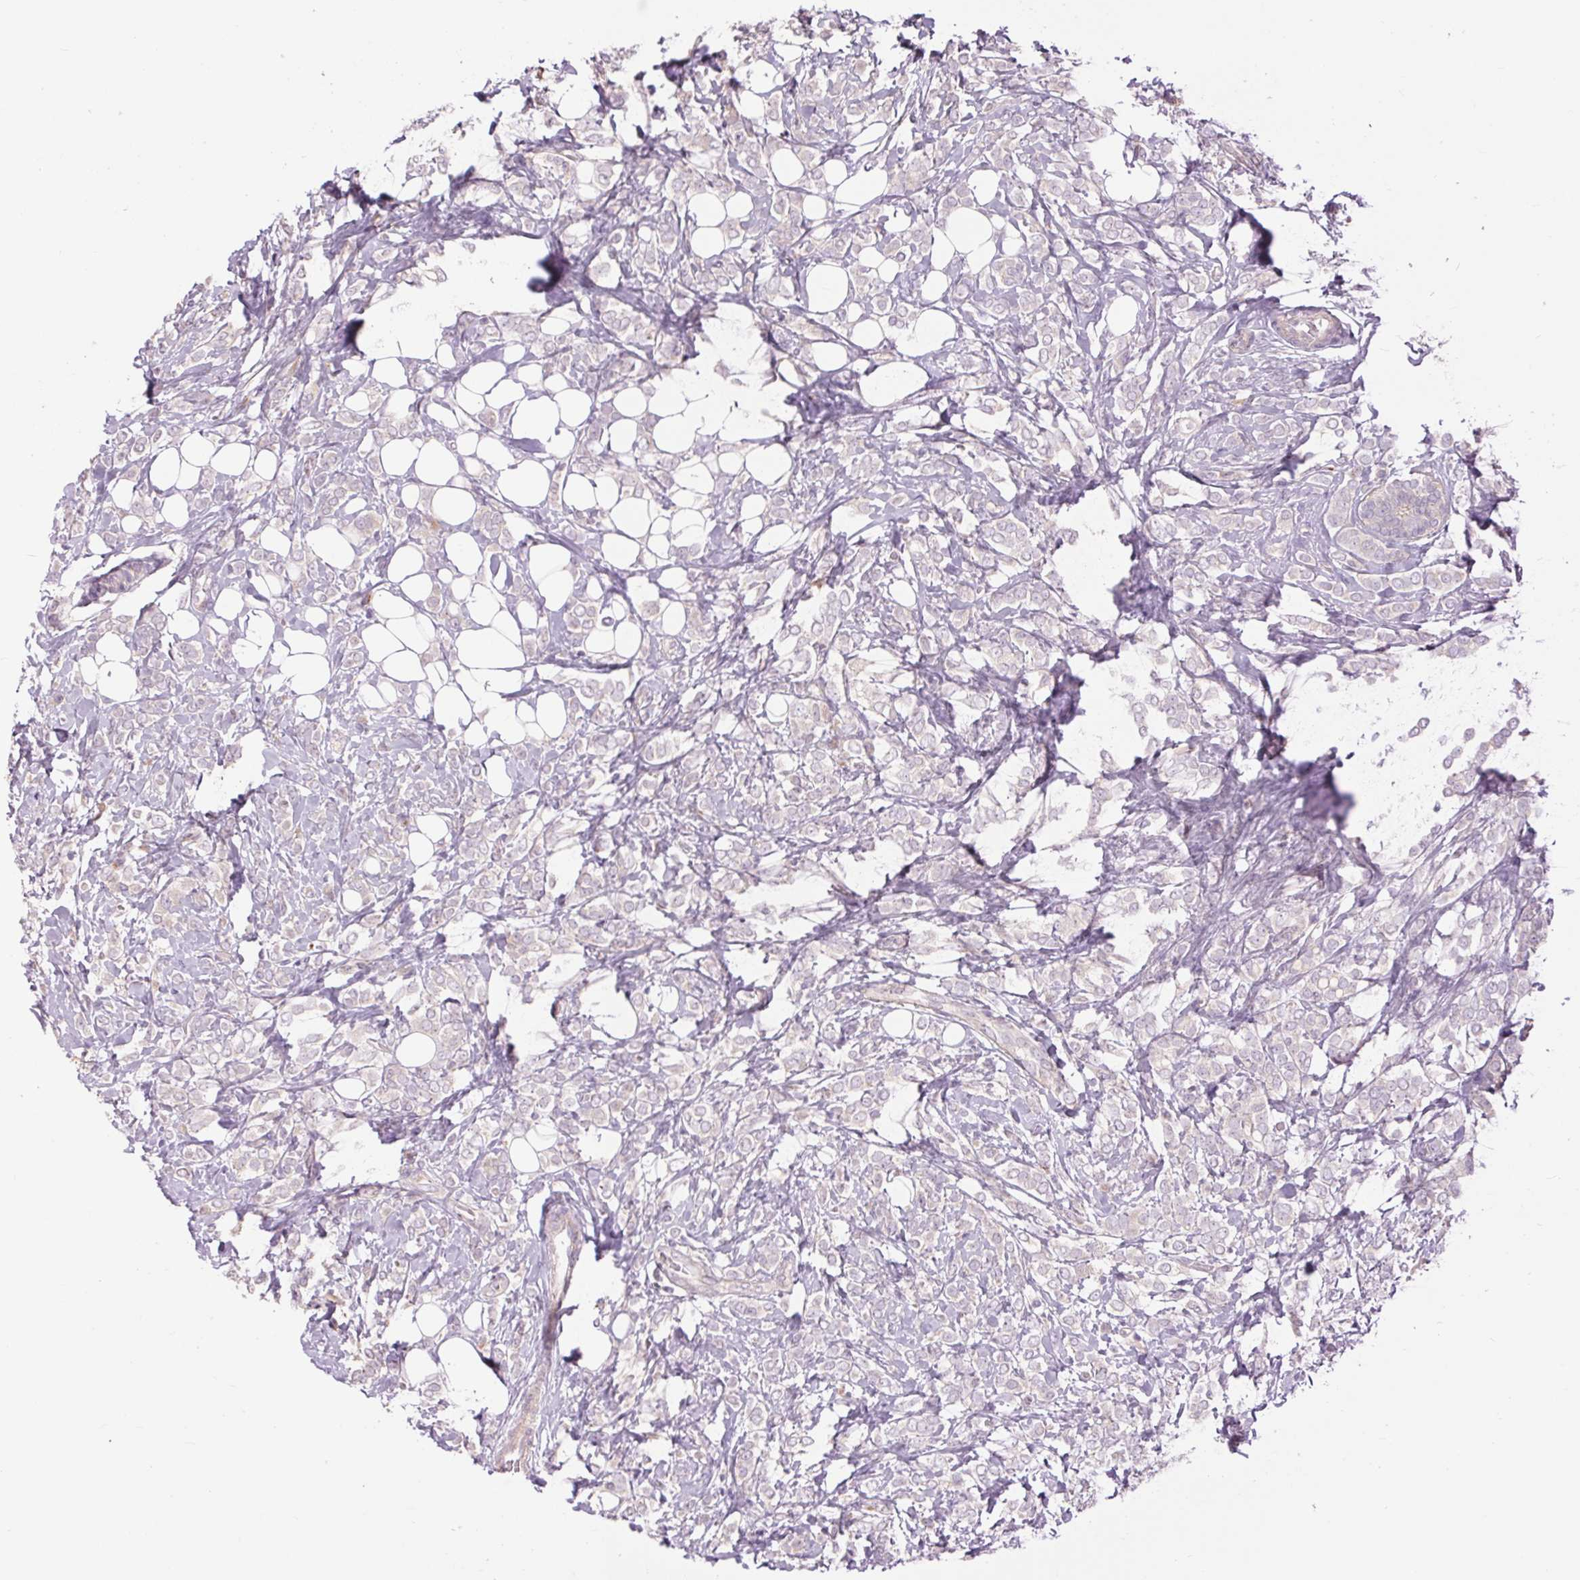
{"staining": {"intensity": "negative", "quantity": "none", "location": "none"}, "tissue": "breast cancer", "cell_type": "Tumor cells", "image_type": "cancer", "snomed": [{"axis": "morphology", "description": "Lobular carcinoma"}, {"axis": "topography", "description": "Breast"}], "caption": "A photomicrograph of breast cancer stained for a protein displays no brown staining in tumor cells.", "gene": "CTNNA3", "patient": {"sex": "female", "age": 49}}